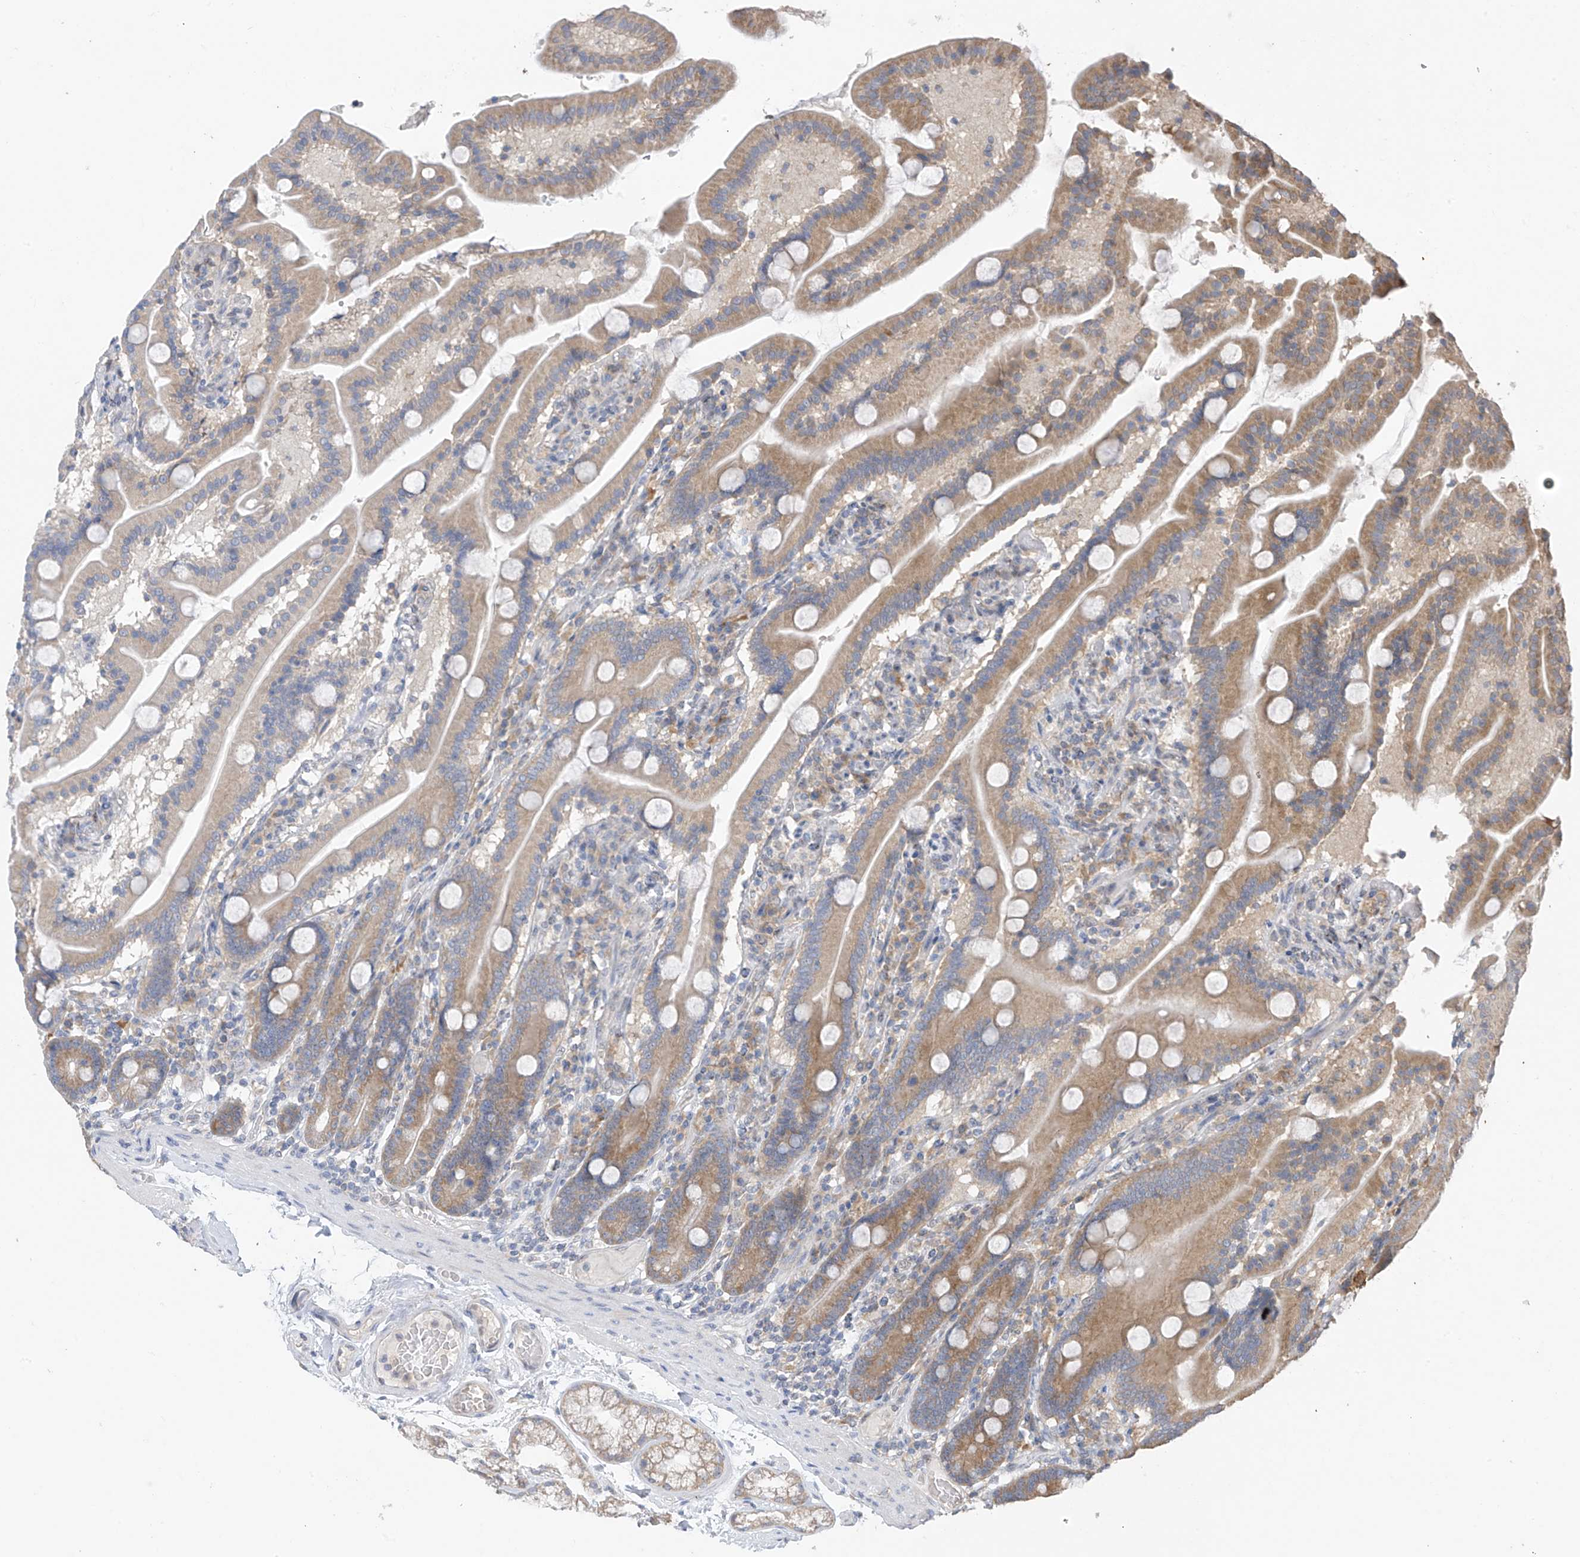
{"staining": {"intensity": "moderate", "quantity": ">75%", "location": "cytoplasmic/membranous"}, "tissue": "duodenum", "cell_type": "Glandular cells", "image_type": "normal", "snomed": [{"axis": "morphology", "description": "Normal tissue, NOS"}, {"axis": "topography", "description": "Duodenum"}], "caption": "Glandular cells exhibit medium levels of moderate cytoplasmic/membranous staining in approximately >75% of cells in unremarkable duodenum.", "gene": "RPL4", "patient": {"sex": "male", "age": 55}}